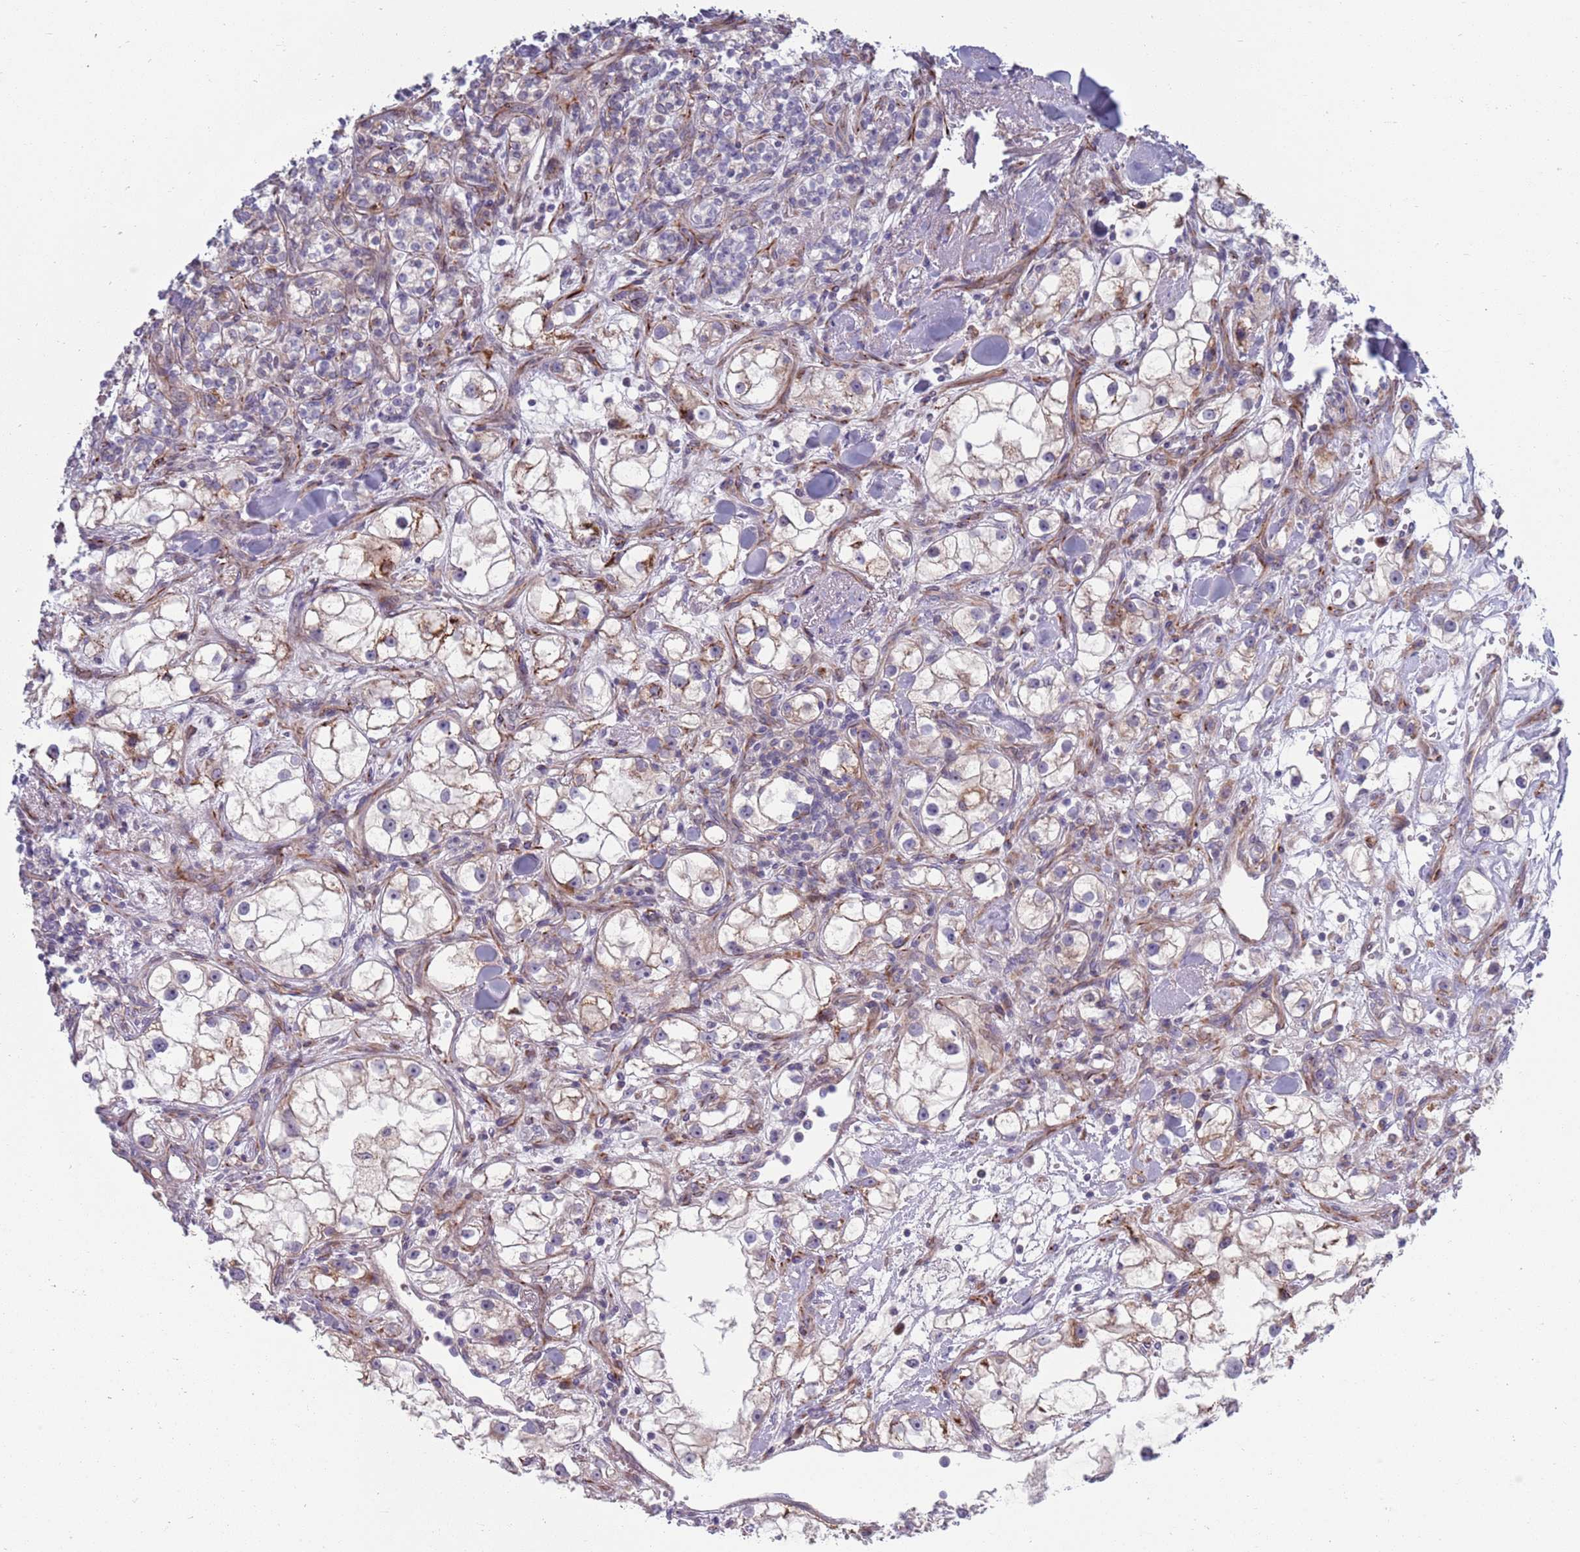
{"staining": {"intensity": "moderate", "quantity": "<25%", "location": "cytoplasmic/membranous"}, "tissue": "renal cancer", "cell_type": "Tumor cells", "image_type": "cancer", "snomed": [{"axis": "morphology", "description": "Adenocarcinoma, NOS"}, {"axis": "topography", "description": "Kidney"}], "caption": "This is a histology image of IHC staining of renal cancer (adenocarcinoma), which shows moderate positivity in the cytoplasmic/membranous of tumor cells.", "gene": "TYW1", "patient": {"sex": "male", "age": 77}}